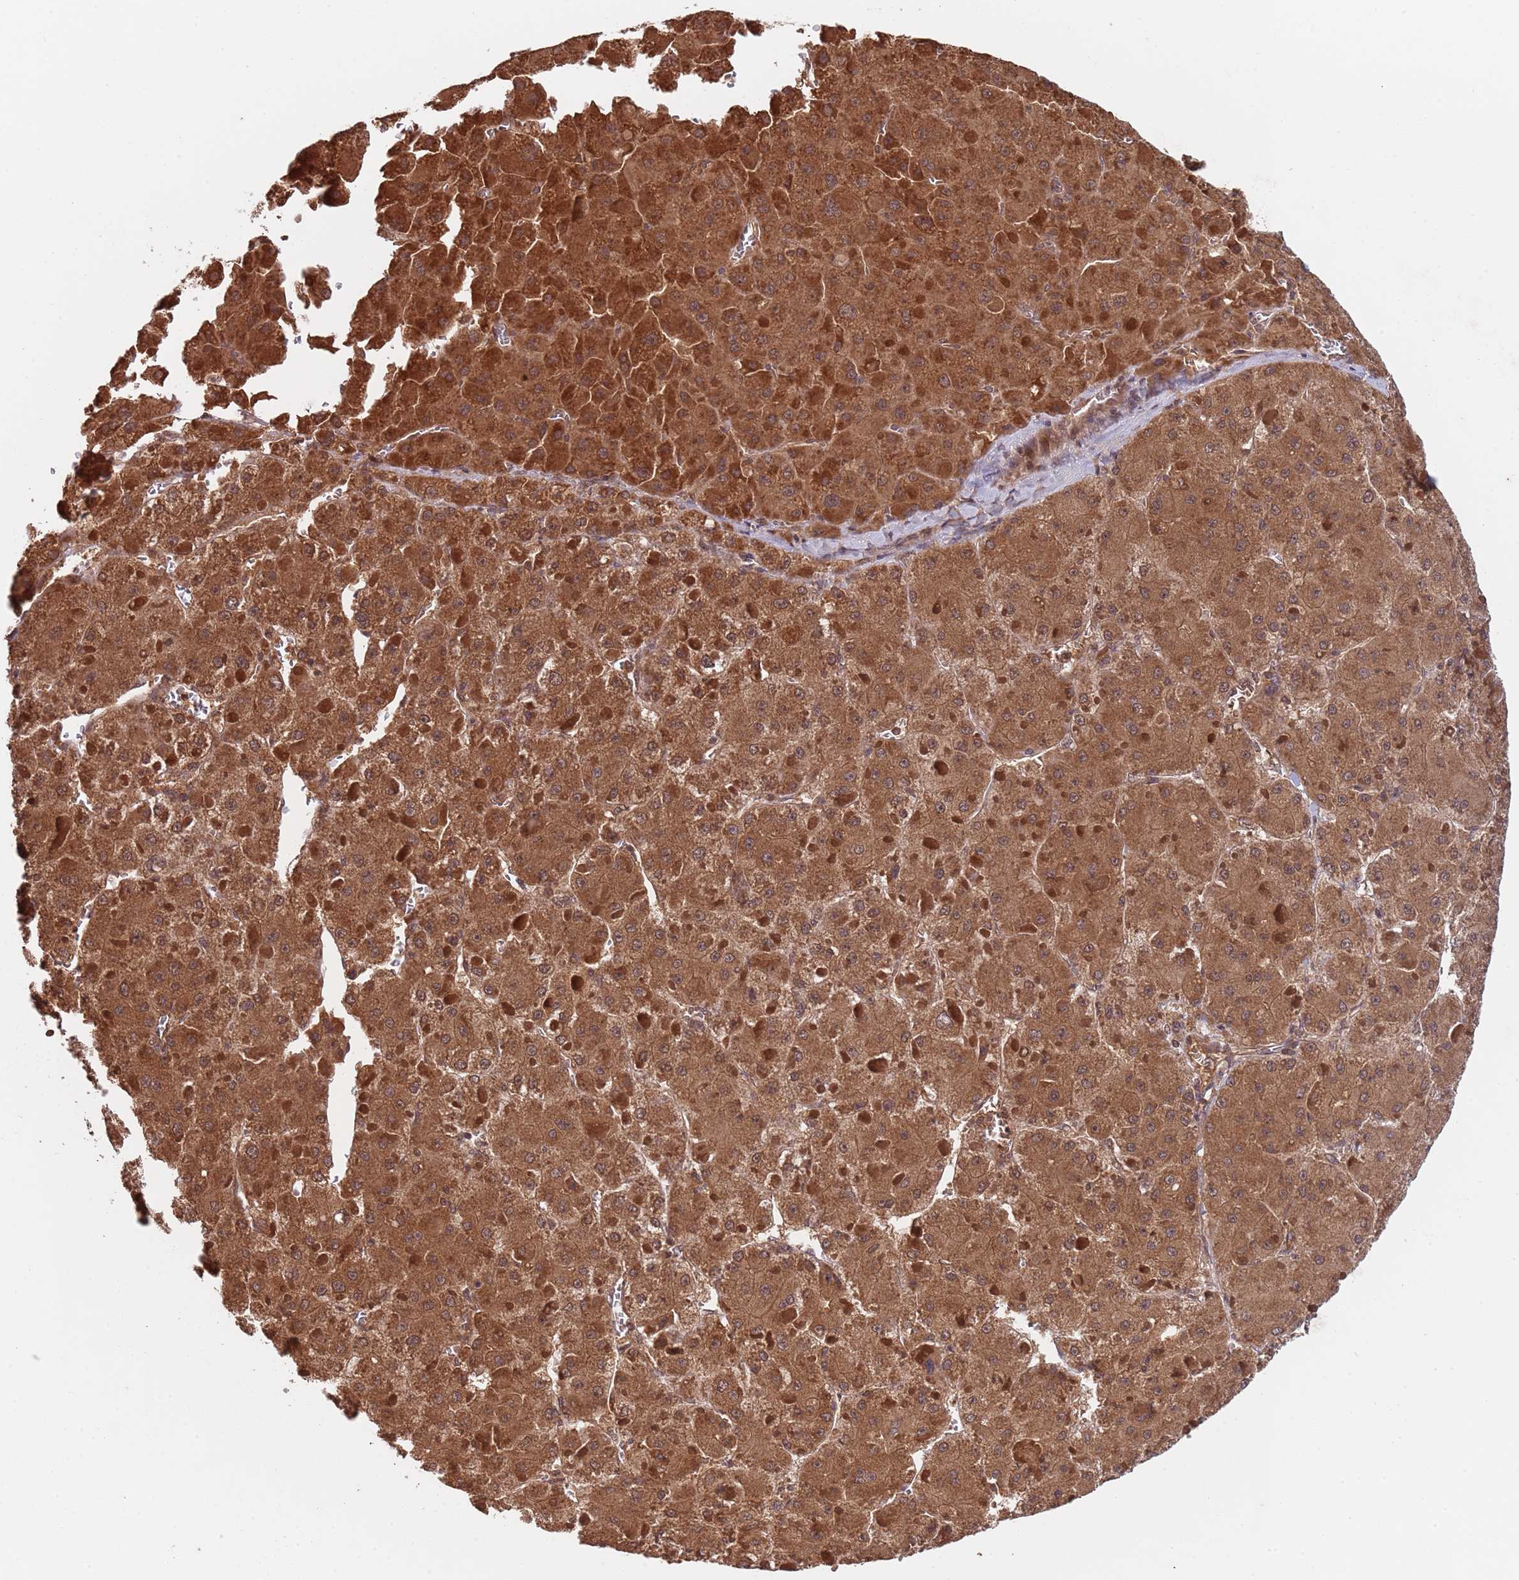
{"staining": {"intensity": "strong", "quantity": ">75%", "location": "cytoplasmic/membranous"}, "tissue": "liver cancer", "cell_type": "Tumor cells", "image_type": "cancer", "snomed": [{"axis": "morphology", "description": "Carcinoma, Hepatocellular, NOS"}, {"axis": "topography", "description": "Liver"}], "caption": "DAB (3,3'-diaminobenzidine) immunohistochemical staining of human liver hepatocellular carcinoma shows strong cytoplasmic/membranous protein expression in approximately >75% of tumor cells.", "gene": "ERI1", "patient": {"sex": "female", "age": 73}}